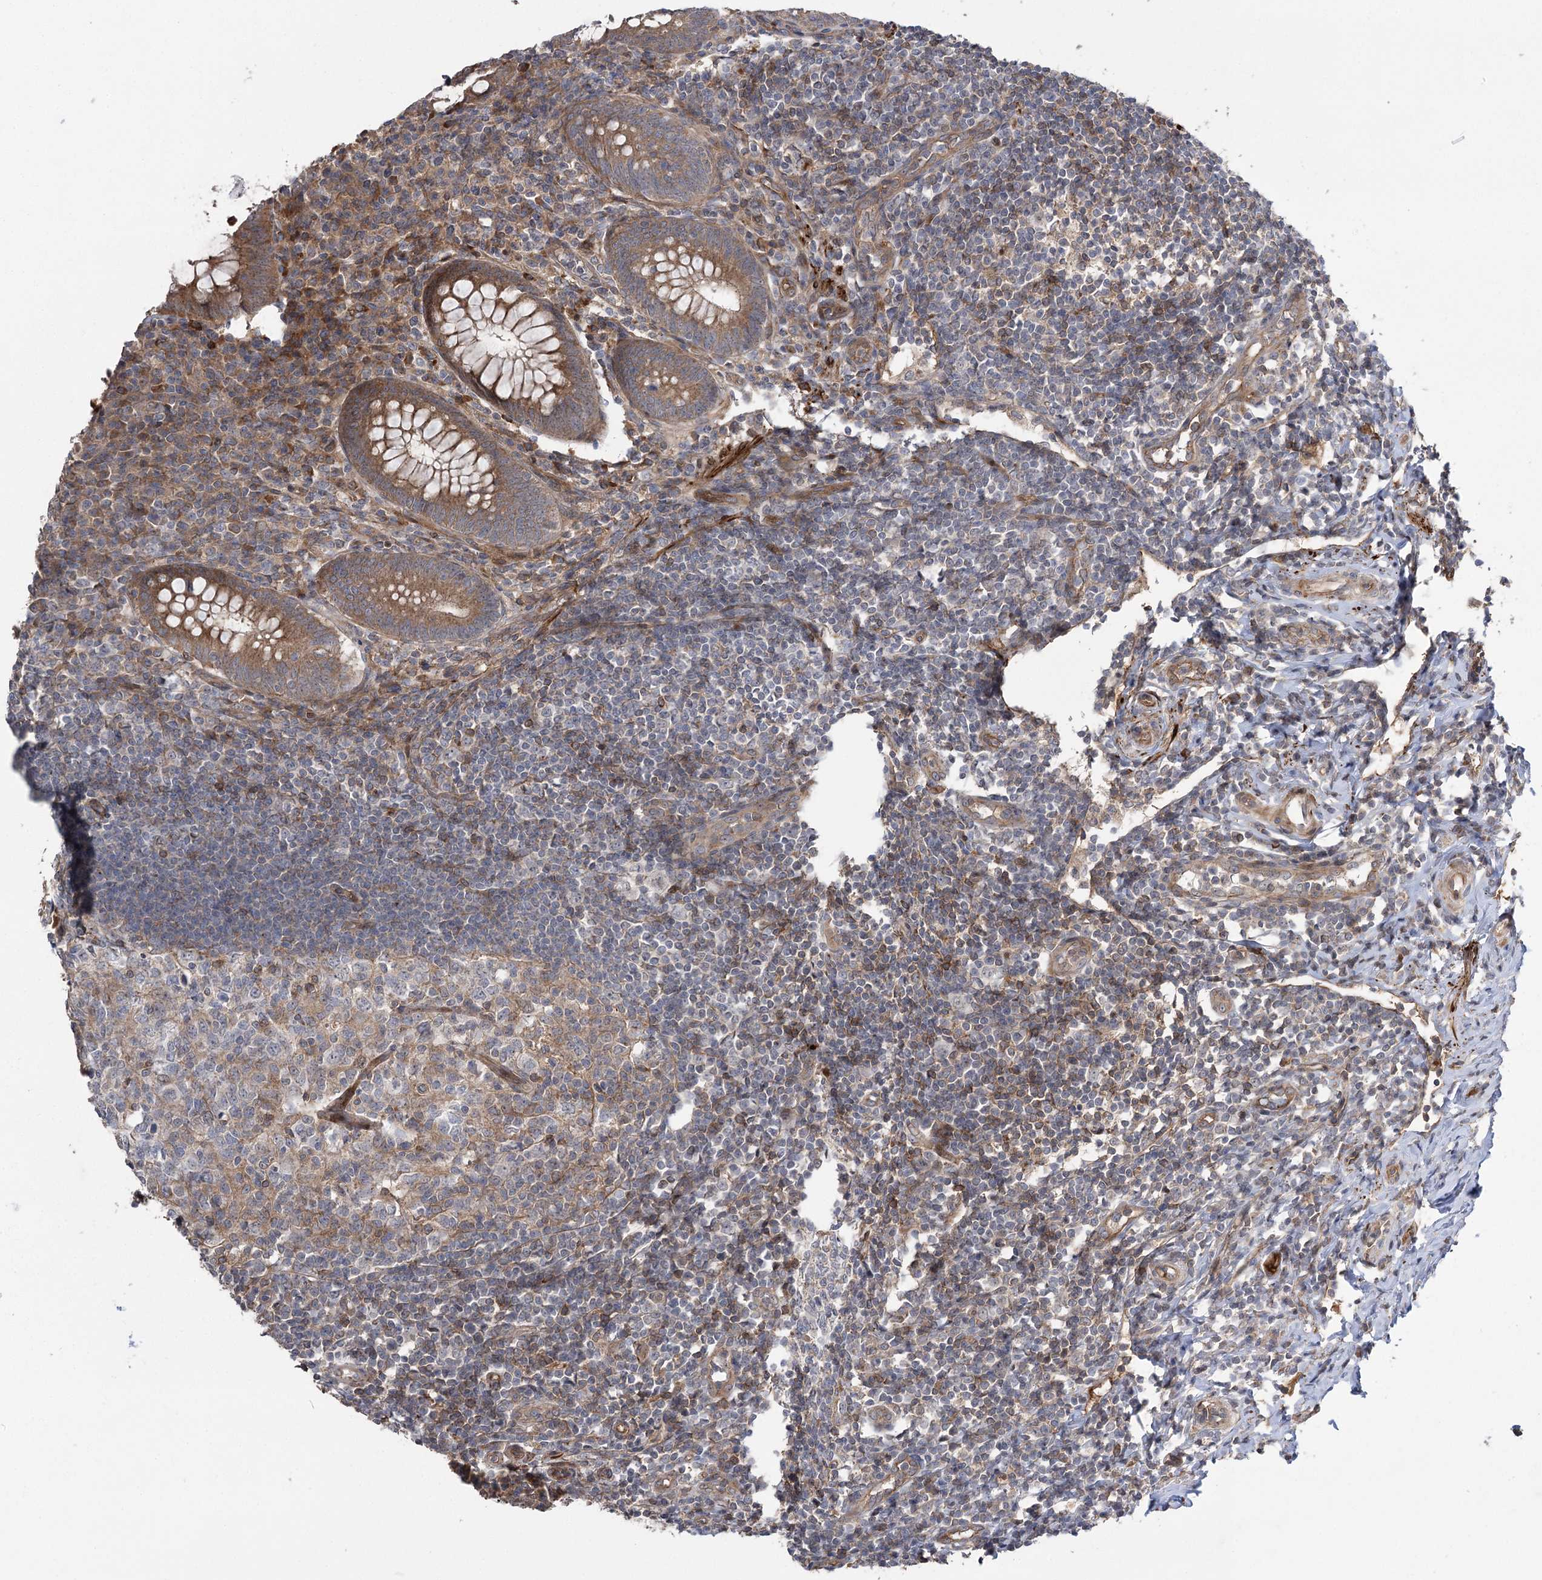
{"staining": {"intensity": "strong", "quantity": ">75%", "location": "cytoplasmic/membranous"}, "tissue": "appendix", "cell_type": "Glandular cells", "image_type": "normal", "snomed": [{"axis": "morphology", "description": "Normal tissue, NOS"}, {"axis": "topography", "description": "Appendix"}], "caption": "This micrograph displays benign appendix stained with immunohistochemistry to label a protein in brown. The cytoplasmic/membranous of glandular cells show strong positivity for the protein. Nuclei are counter-stained blue.", "gene": "KCNN2", "patient": {"sex": "female", "age": 33}}